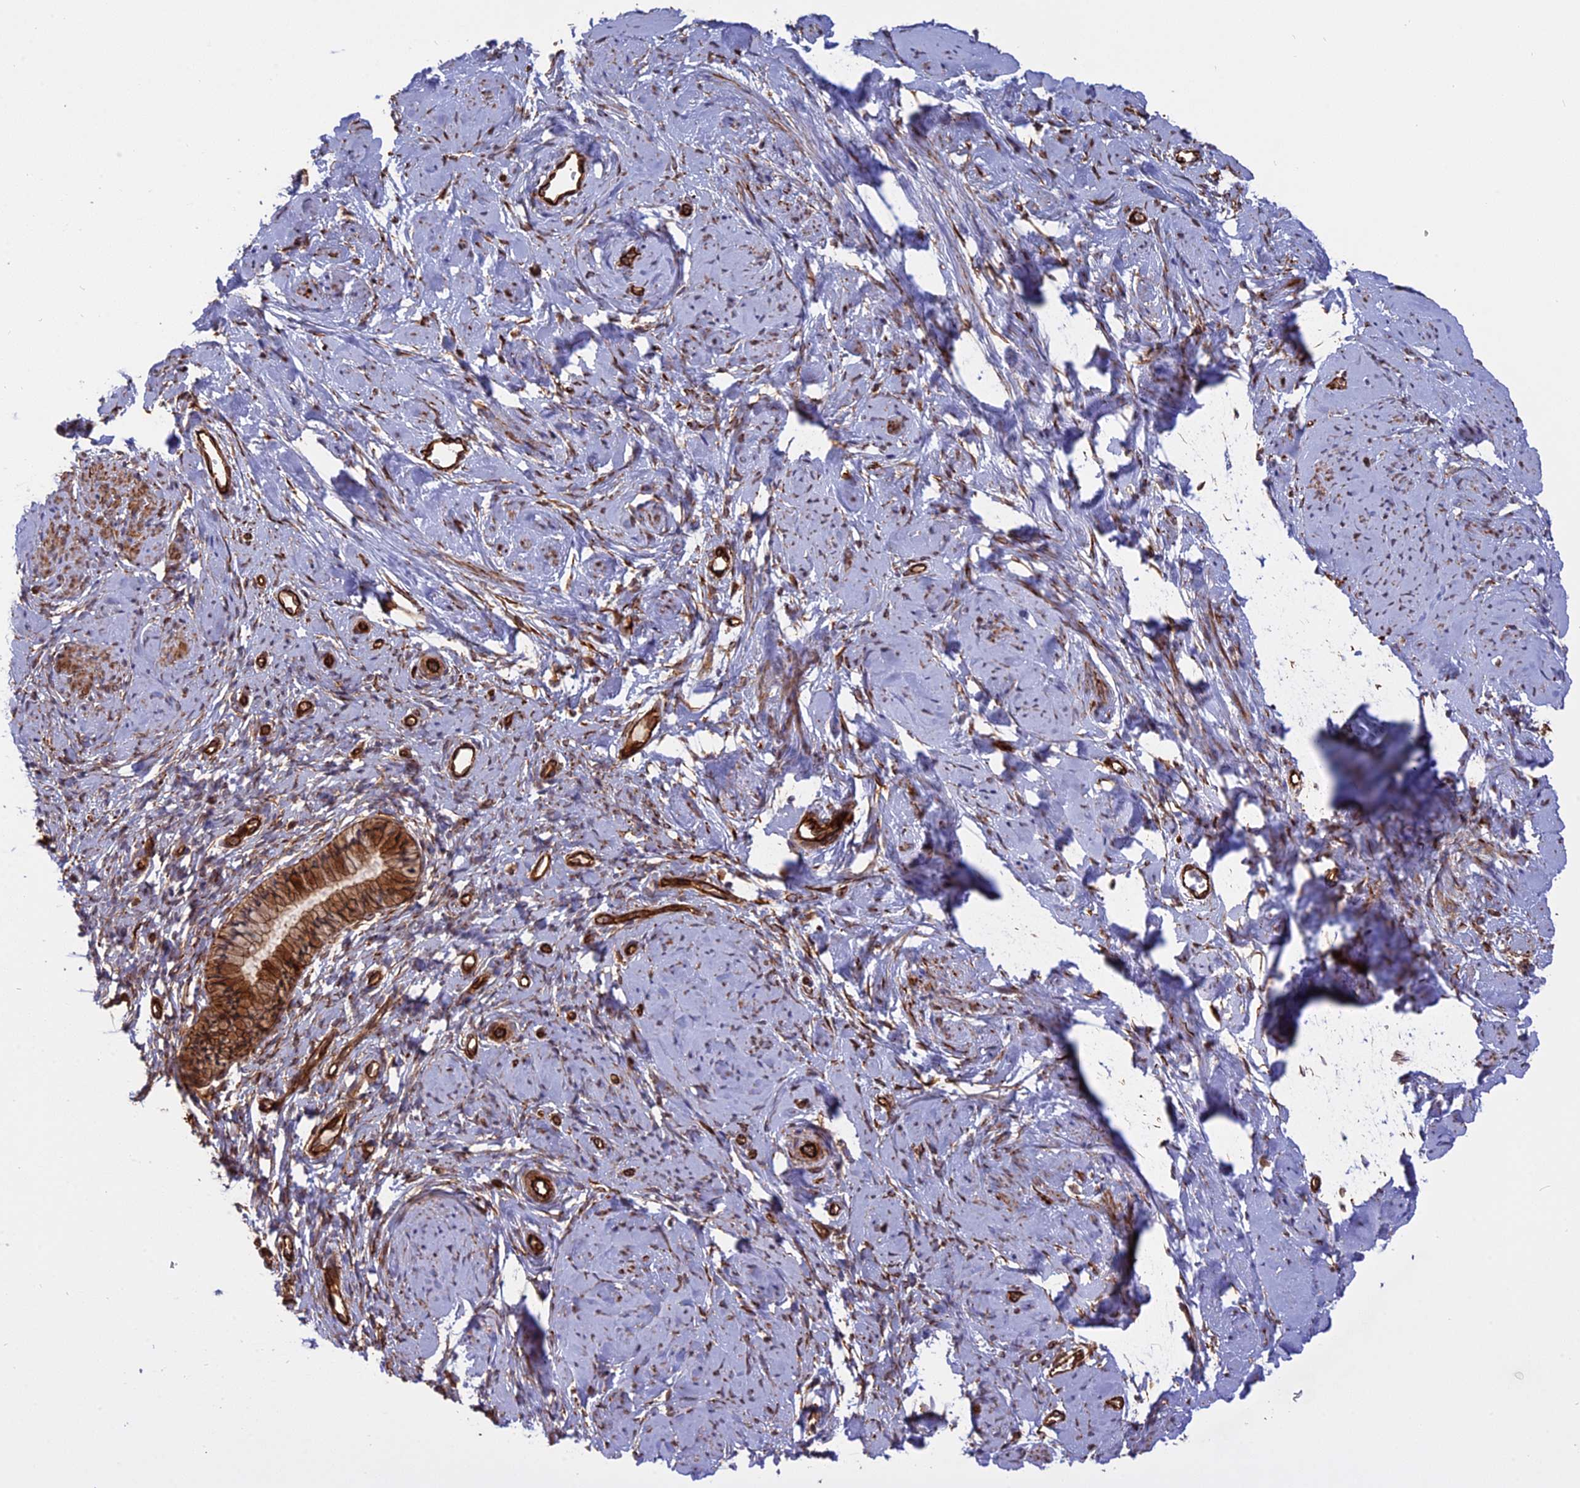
{"staining": {"intensity": "strong", "quantity": ">75%", "location": "cytoplasmic/membranous"}, "tissue": "cervix", "cell_type": "Glandular cells", "image_type": "normal", "snomed": [{"axis": "morphology", "description": "Normal tissue, NOS"}, {"axis": "topography", "description": "Cervix"}], "caption": "This image demonstrates IHC staining of unremarkable cervix, with high strong cytoplasmic/membranous staining in approximately >75% of glandular cells.", "gene": "PHLDB3", "patient": {"sex": "female", "age": 57}}